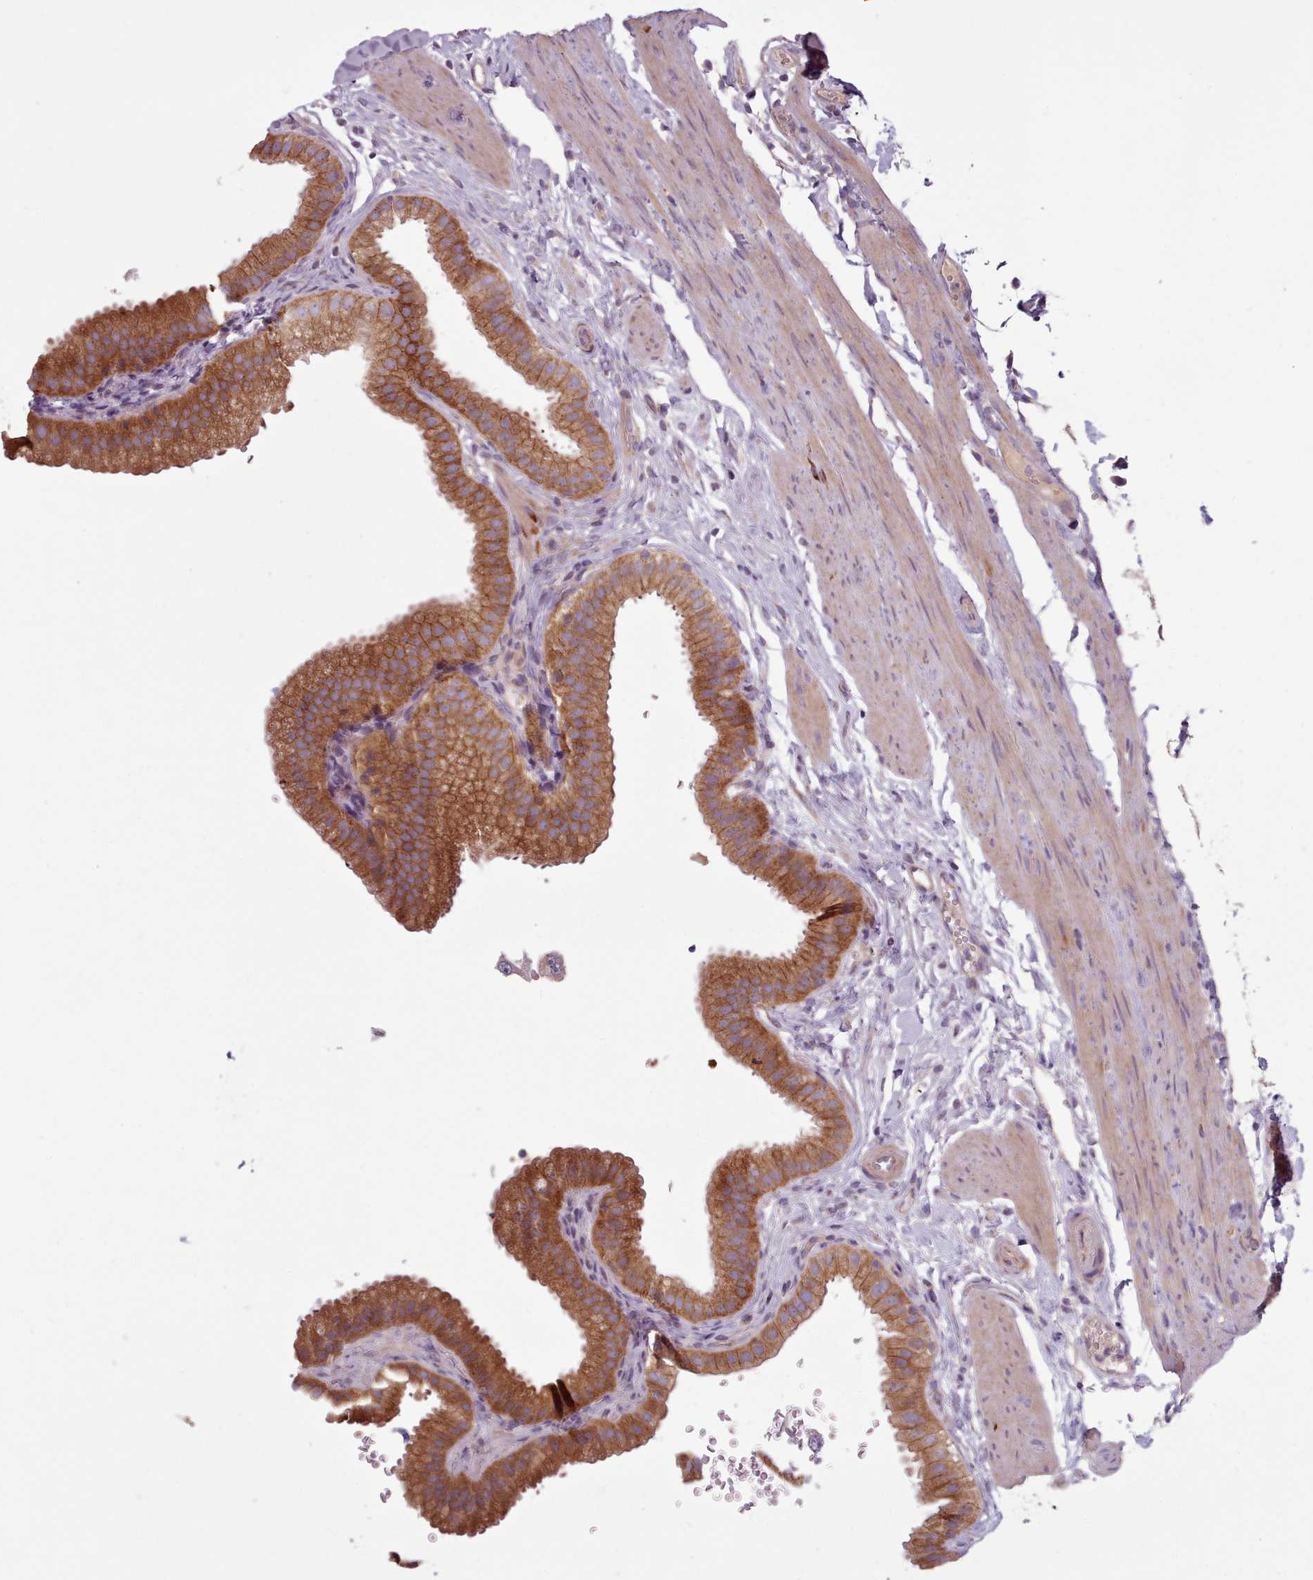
{"staining": {"intensity": "strong", "quantity": ">75%", "location": "cytoplasmic/membranous"}, "tissue": "gallbladder", "cell_type": "Glandular cells", "image_type": "normal", "snomed": [{"axis": "morphology", "description": "Normal tissue, NOS"}, {"axis": "topography", "description": "Gallbladder"}], "caption": "Gallbladder stained with immunohistochemistry reveals strong cytoplasmic/membranous staining in approximately >75% of glandular cells.", "gene": "NT5DC2", "patient": {"sex": "female", "age": 61}}